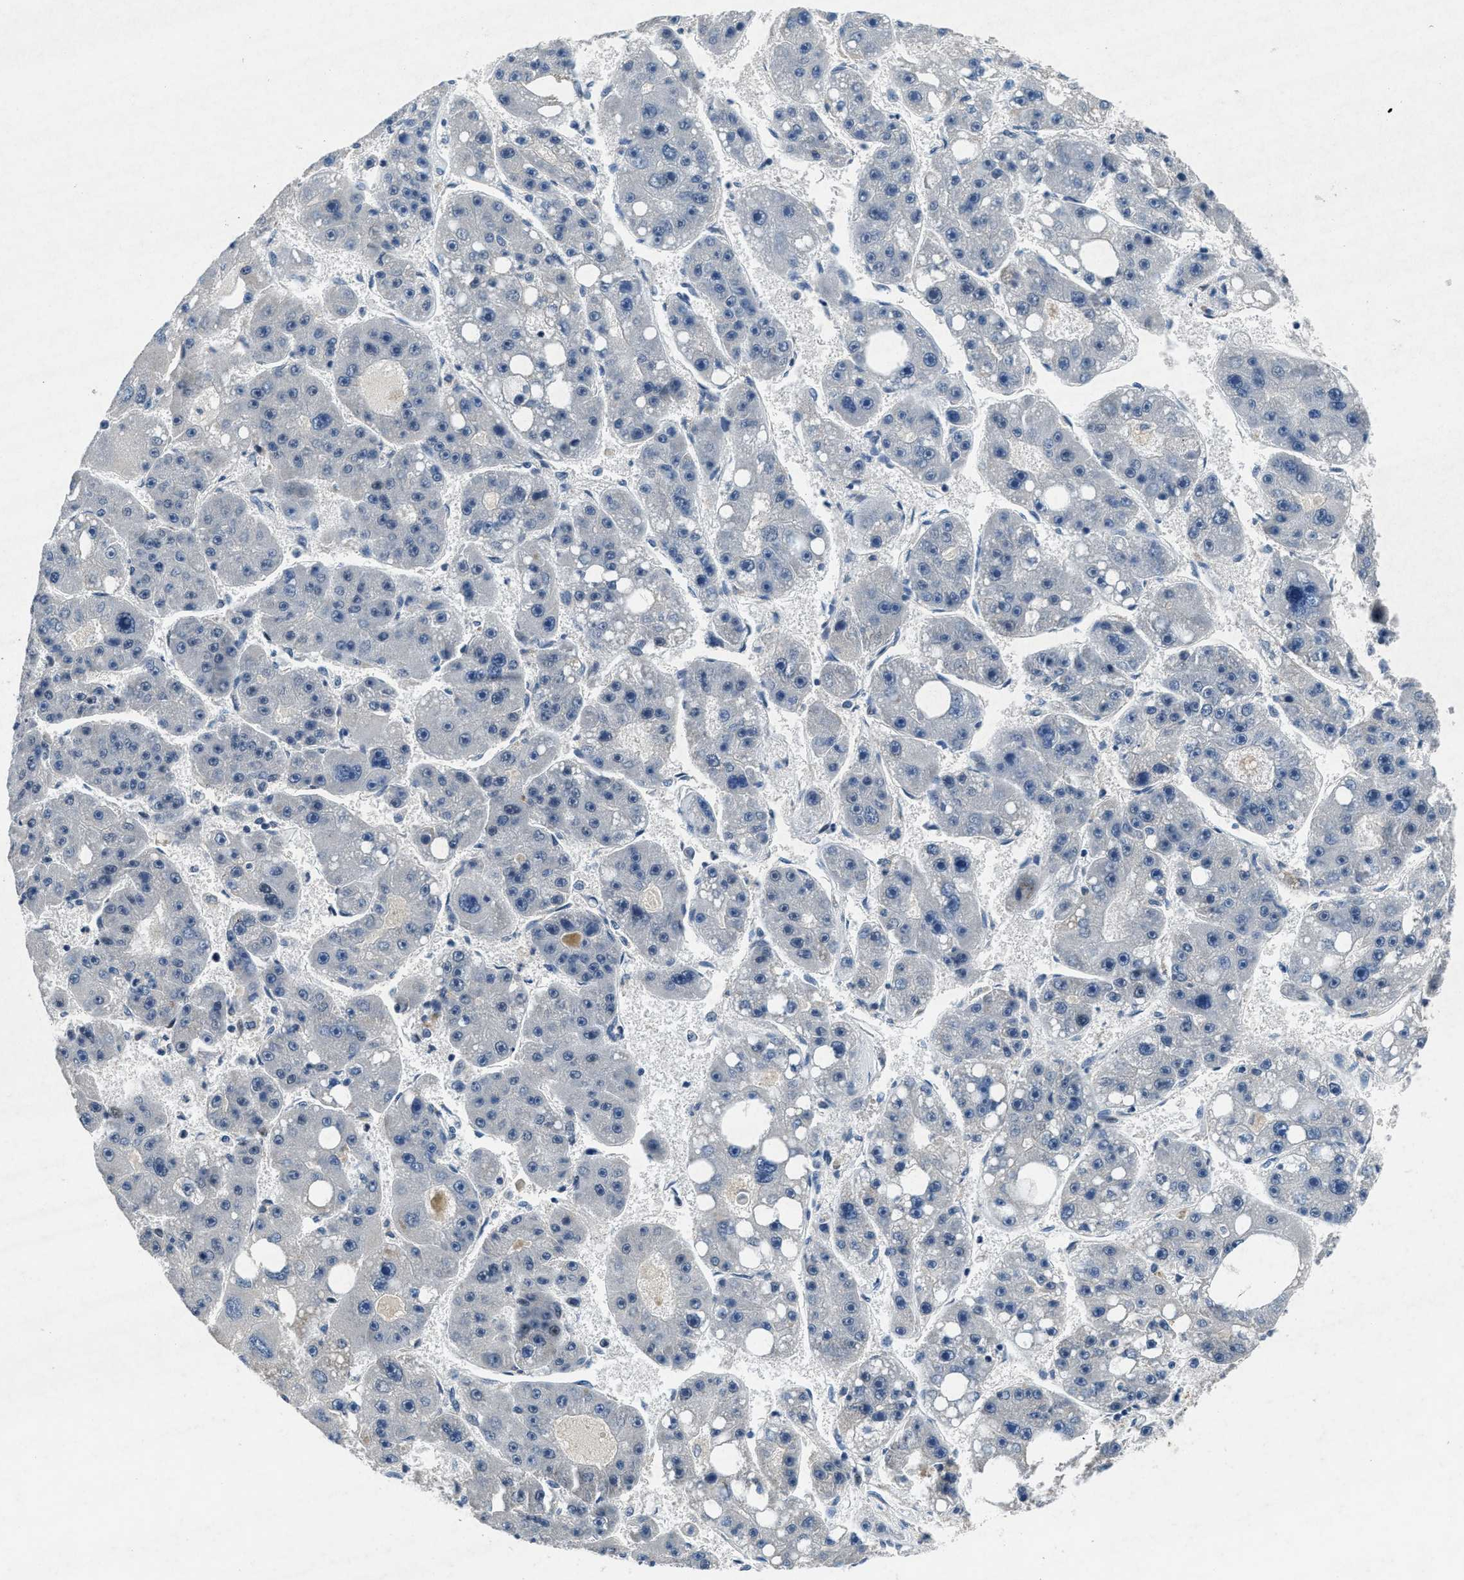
{"staining": {"intensity": "negative", "quantity": "none", "location": "none"}, "tissue": "liver cancer", "cell_type": "Tumor cells", "image_type": "cancer", "snomed": [{"axis": "morphology", "description": "Carcinoma, Hepatocellular, NOS"}, {"axis": "topography", "description": "Liver"}], "caption": "Tumor cells are negative for protein expression in human hepatocellular carcinoma (liver).", "gene": "PHLDA1", "patient": {"sex": "female", "age": 61}}